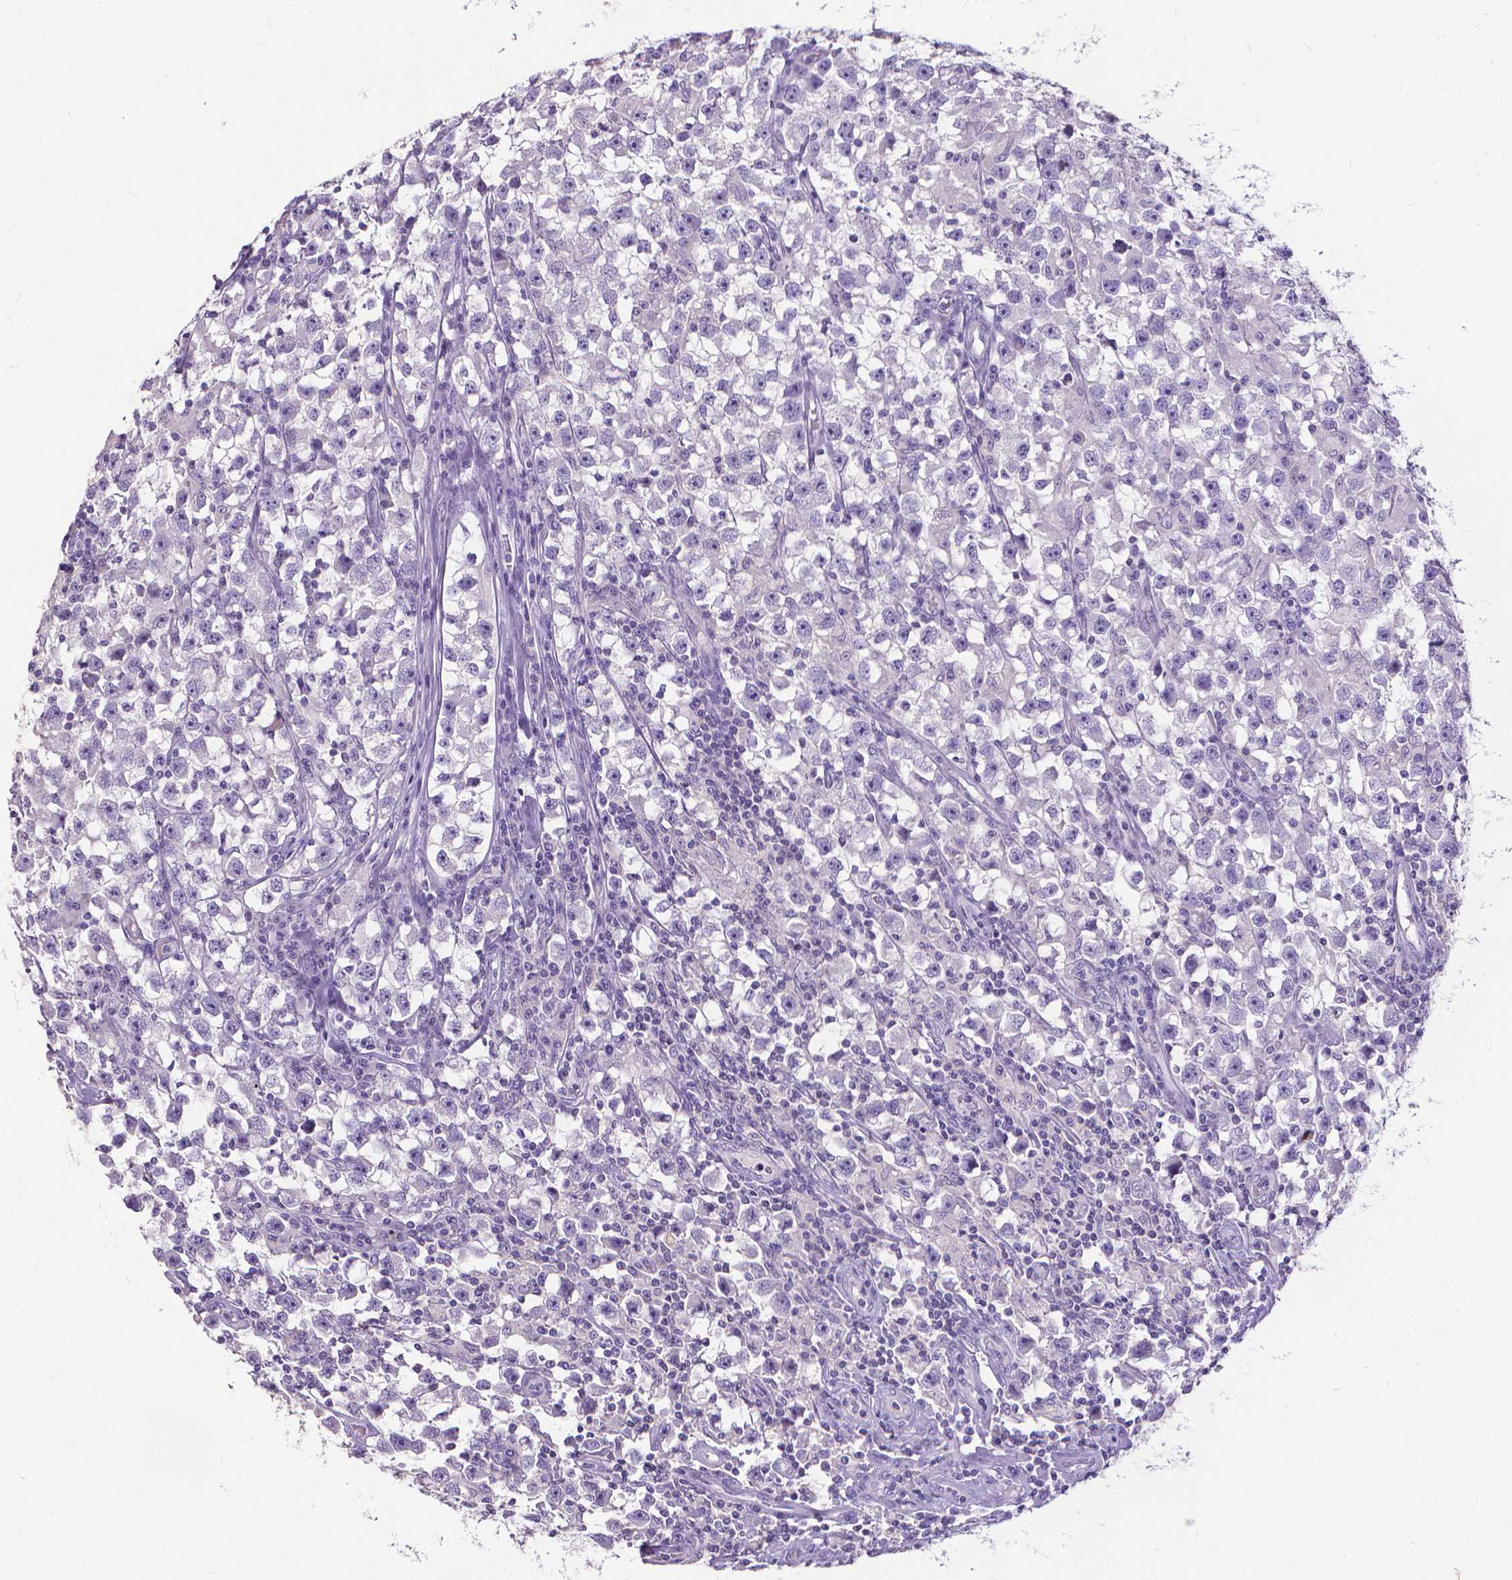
{"staining": {"intensity": "negative", "quantity": "none", "location": "none"}, "tissue": "testis cancer", "cell_type": "Tumor cells", "image_type": "cancer", "snomed": [{"axis": "morphology", "description": "Seminoma, NOS"}, {"axis": "topography", "description": "Testis"}], "caption": "There is no significant expression in tumor cells of testis seminoma.", "gene": "CD4", "patient": {"sex": "male", "age": 33}}